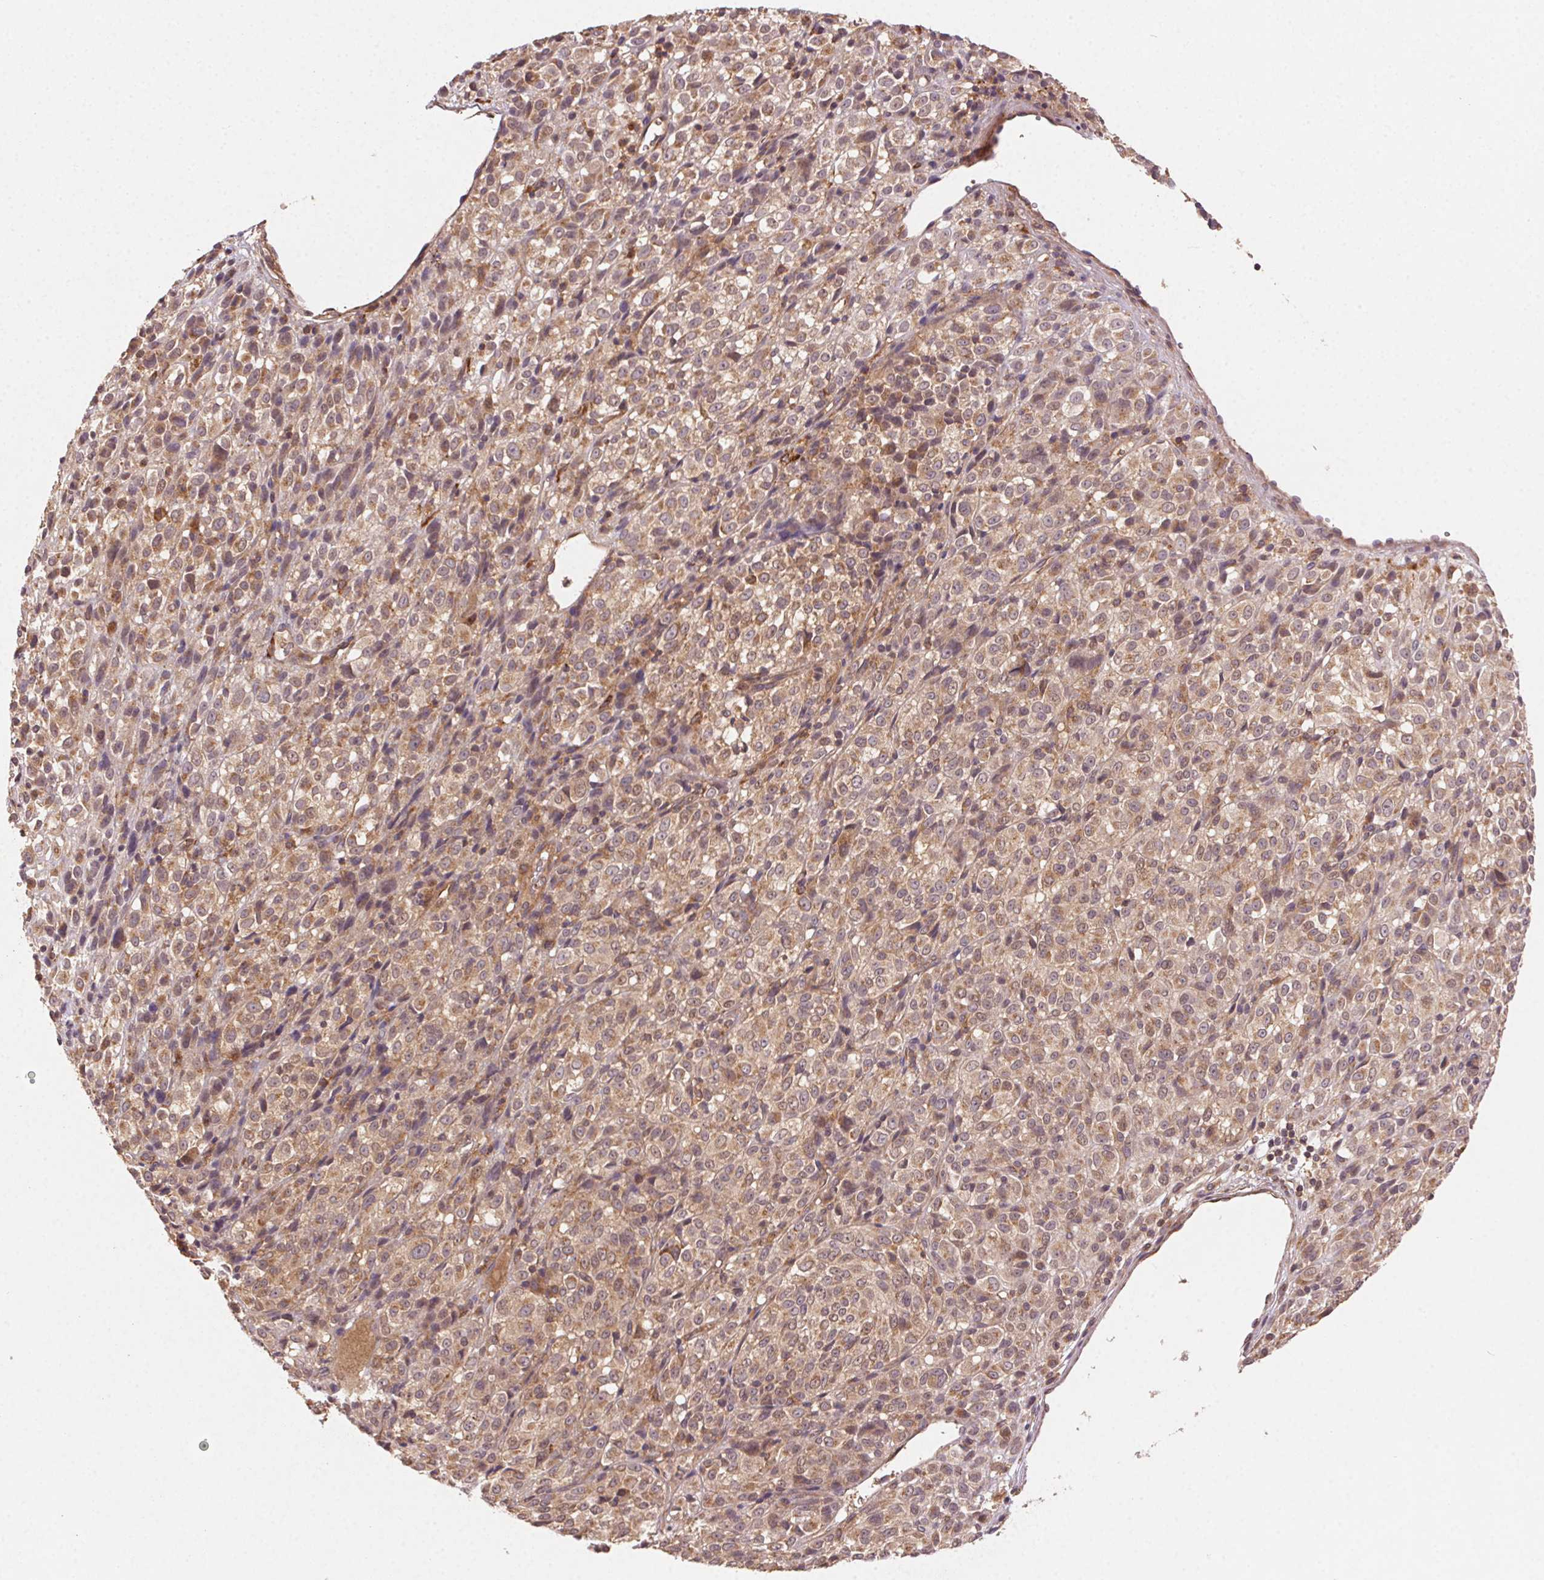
{"staining": {"intensity": "moderate", "quantity": ">75%", "location": "cytoplasmic/membranous"}, "tissue": "melanoma", "cell_type": "Tumor cells", "image_type": "cancer", "snomed": [{"axis": "morphology", "description": "Malignant melanoma, Metastatic site"}, {"axis": "topography", "description": "Brain"}], "caption": "Immunohistochemical staining of human melanoma exhibits medium levels of moderate cytoplasmic/membranous protein expression in approximately >75% of tumor cells. (IHC, brightfield microscopy, high magnification).", "gene": "KLHL15", "patient": {"sex": "female", "age": 56}}